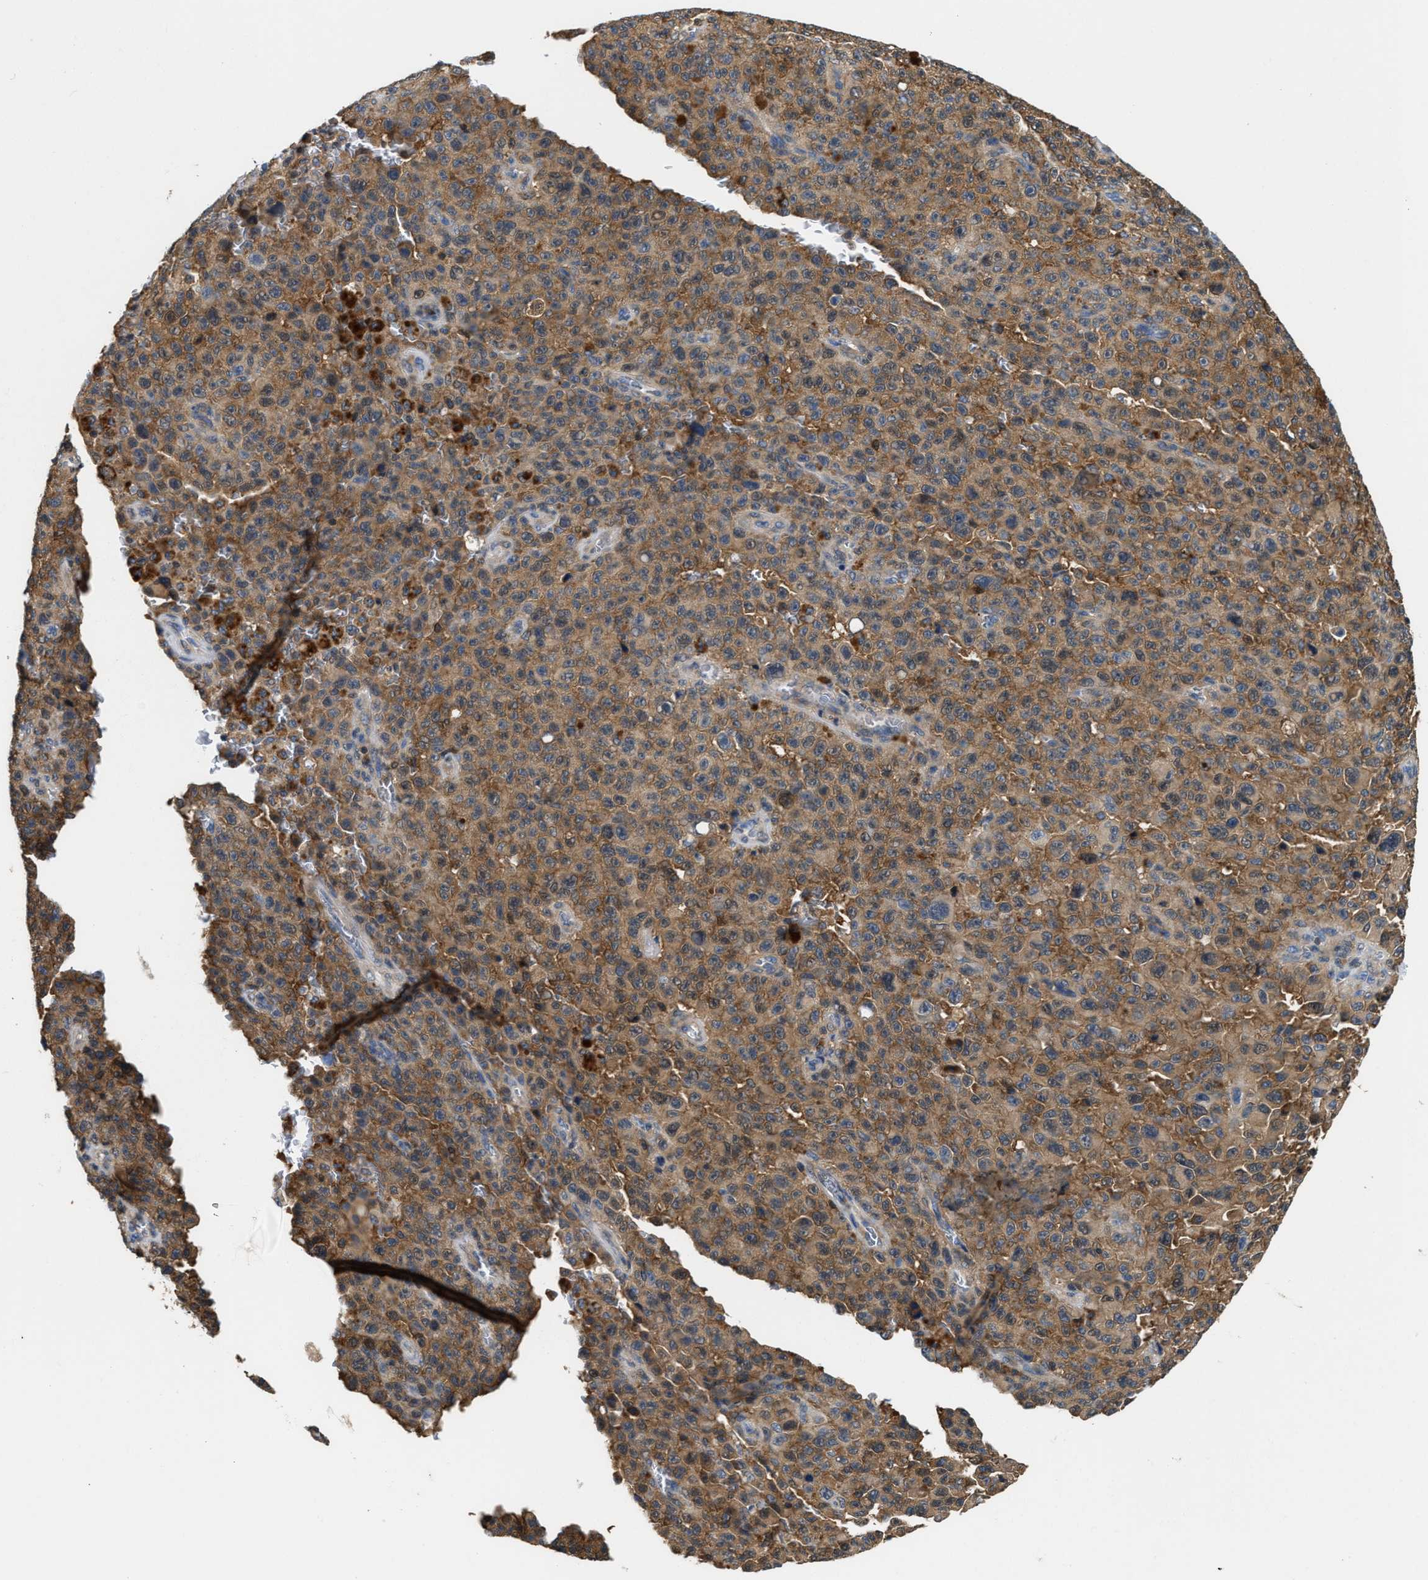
{"staining": {"intensity": "moderate", "quantity": ">75%", "location": "cytoplasmic/membranous,nuclear"}, "tissue": "melanoma", "cell_type": "Tumor cells", "image_type": "cancer", "snomed": [{"axis": "morphology", "description": "Malignant melanoma, NOS"}, {"axis": "topography", "description": "Skin"}], "caption": "Immunohistochemical staining of human malignant melanoma demonstrates medium levels of moderate cytoplasmic/membranous and nuclear positivity in about >75% of tumor cells.", "gene": "CCM2", "patient": {"sex": "female", "age": 82}}